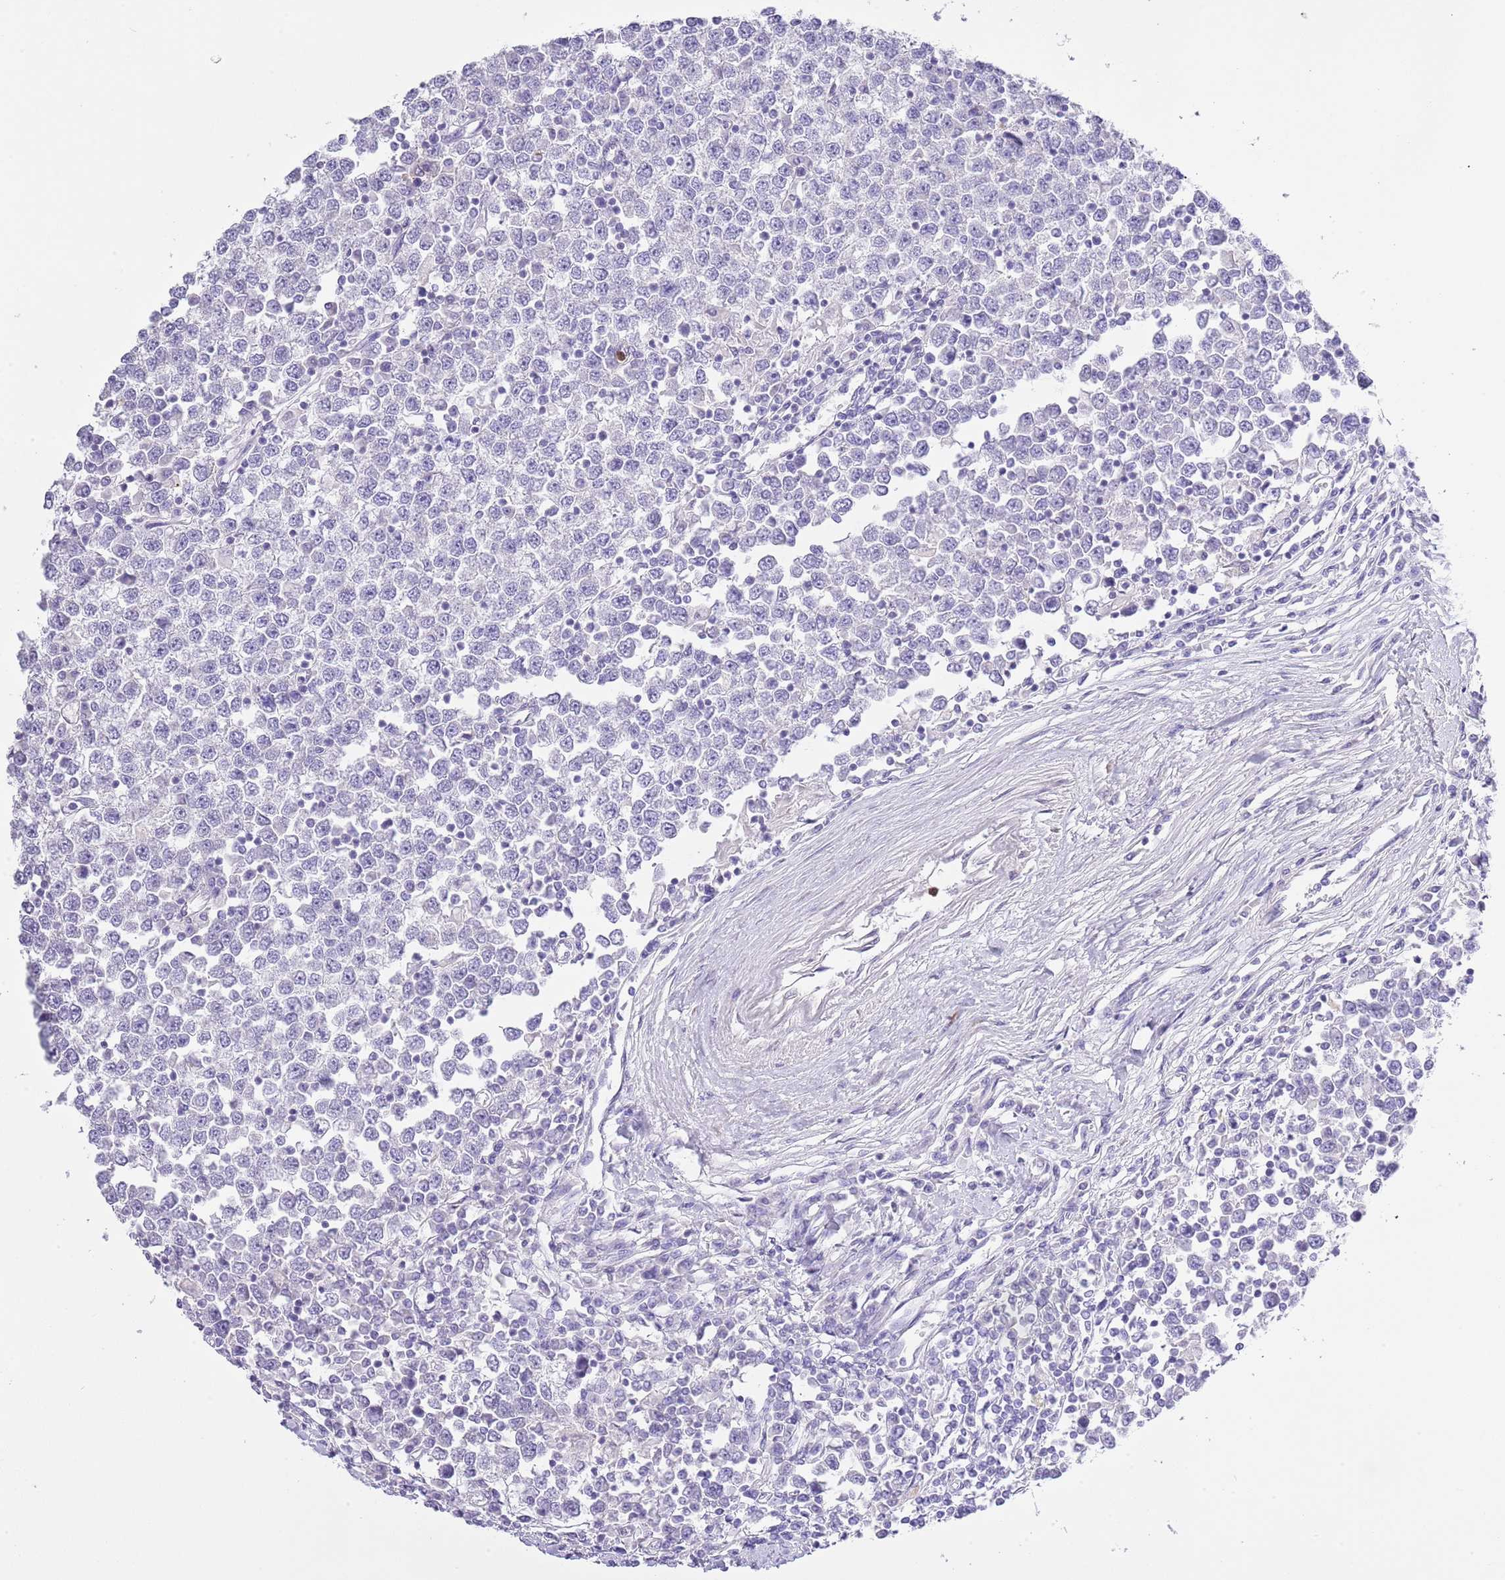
{"staining": {"intensity": "negative", "quantity": "none", "location": "none"}, "tissue": "testis cancer", "cell_type": "Tumor cells", "image_type": "cancer", "snomed": [{"axis": "morphology", "description": "Seminoma, NOS"}, {"axis": "topography", "description": "Testis"}], "caption": "IHC image of testis cancer (seminoma) stained for a protein (brown), which exhibits no staining in tumor cells.", "gene": "OR2Z1", "patient": {"sex": "male", "age": 65}}